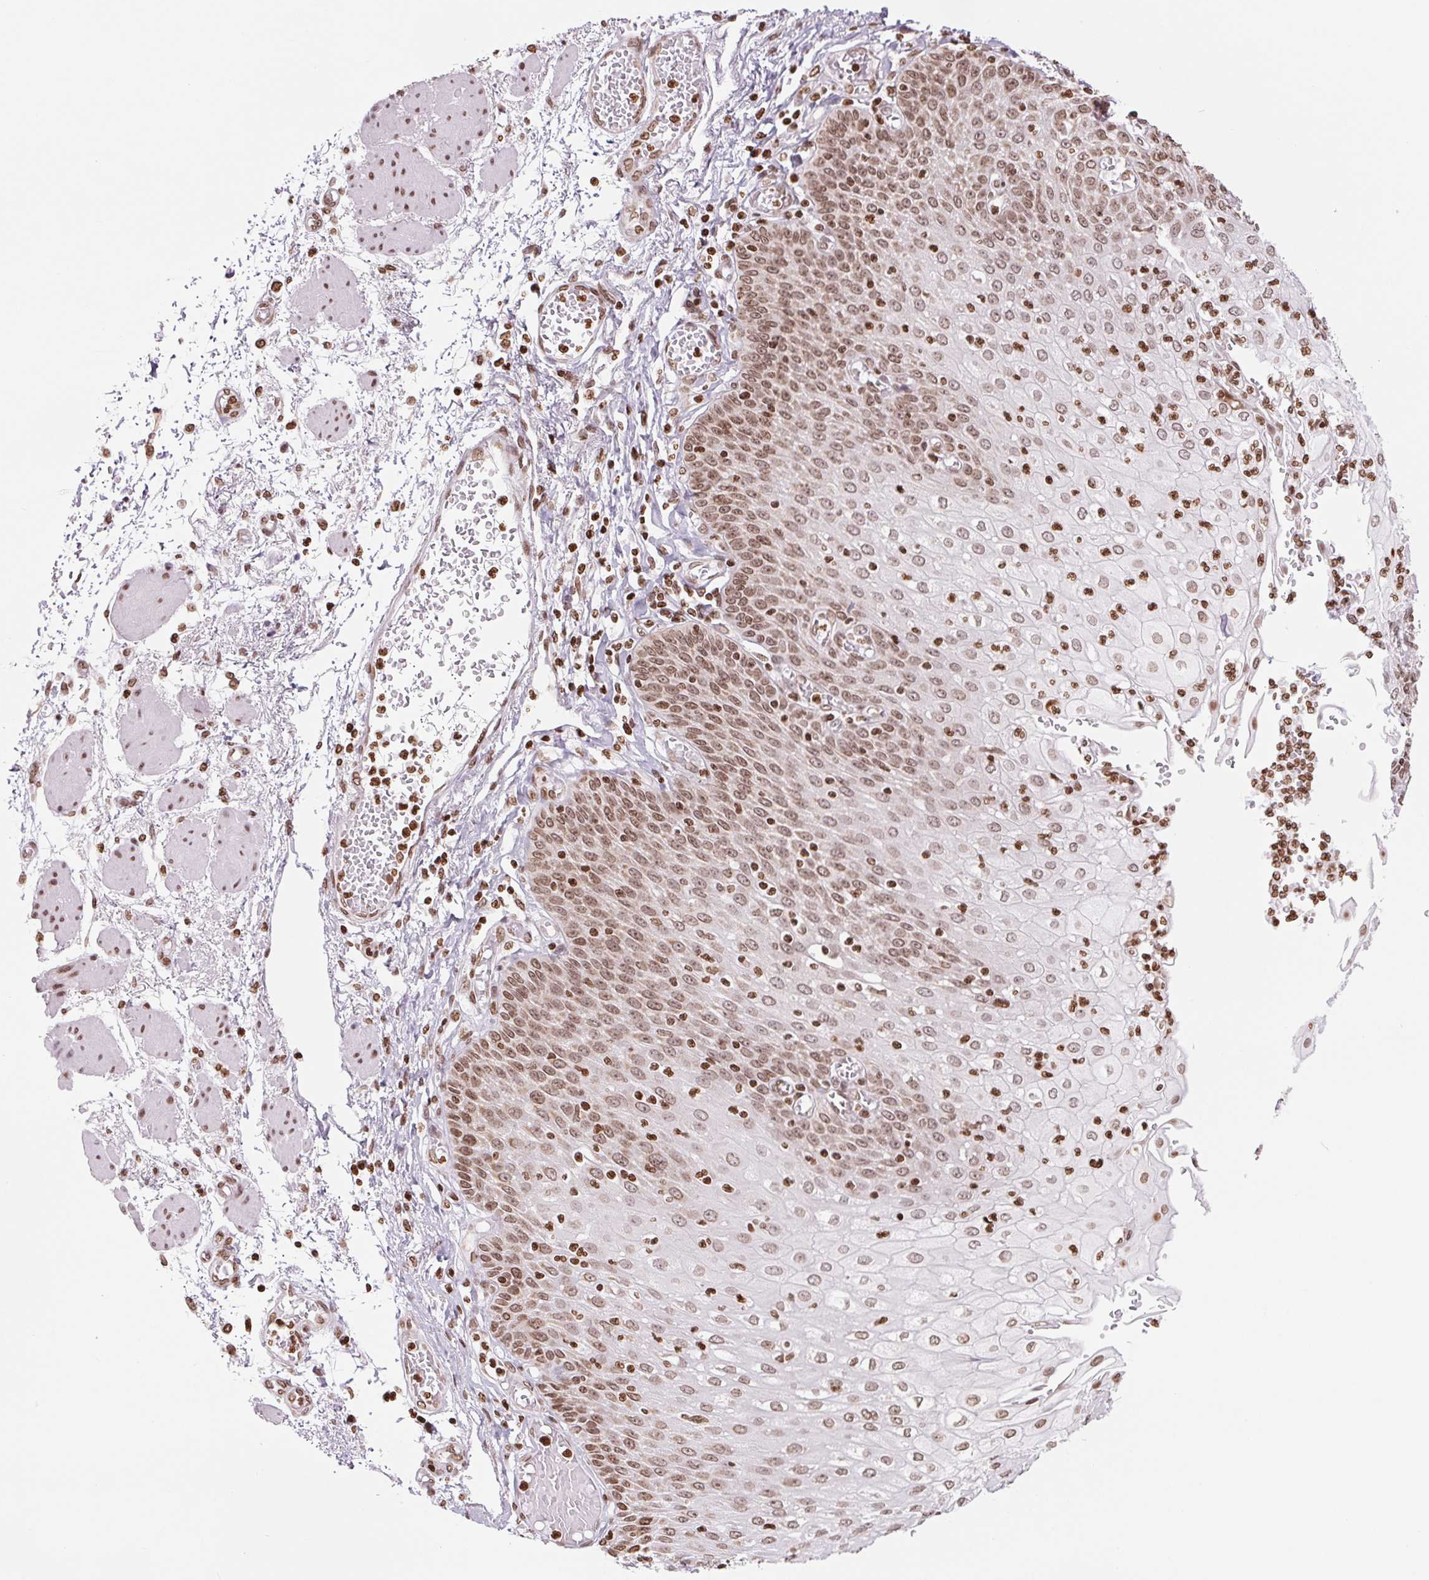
{"staining": {"intensity": "moderate", "quantity": ">75%", "location": "nuclear"}, "tissue": "esophagus", "cell_type": "Squamous epithelial cells", "image_type": "normal", "snomed": [{"axis": "morphology", "description": "Normal tissue, NOS"}, {"axis": "morphology", "description": "Adenocarcinoma, NOS"}, {"axis": "topography", "description": "Esophagus"}], "caption": "Protein staining by immunohistochemistry (IHC) reveals moderate nuclear positivity in about >75% of squamous epithelial cells in normal esophagus.", "gene": "SMIM12", "patient": {"sex": "male", "age": 81}}